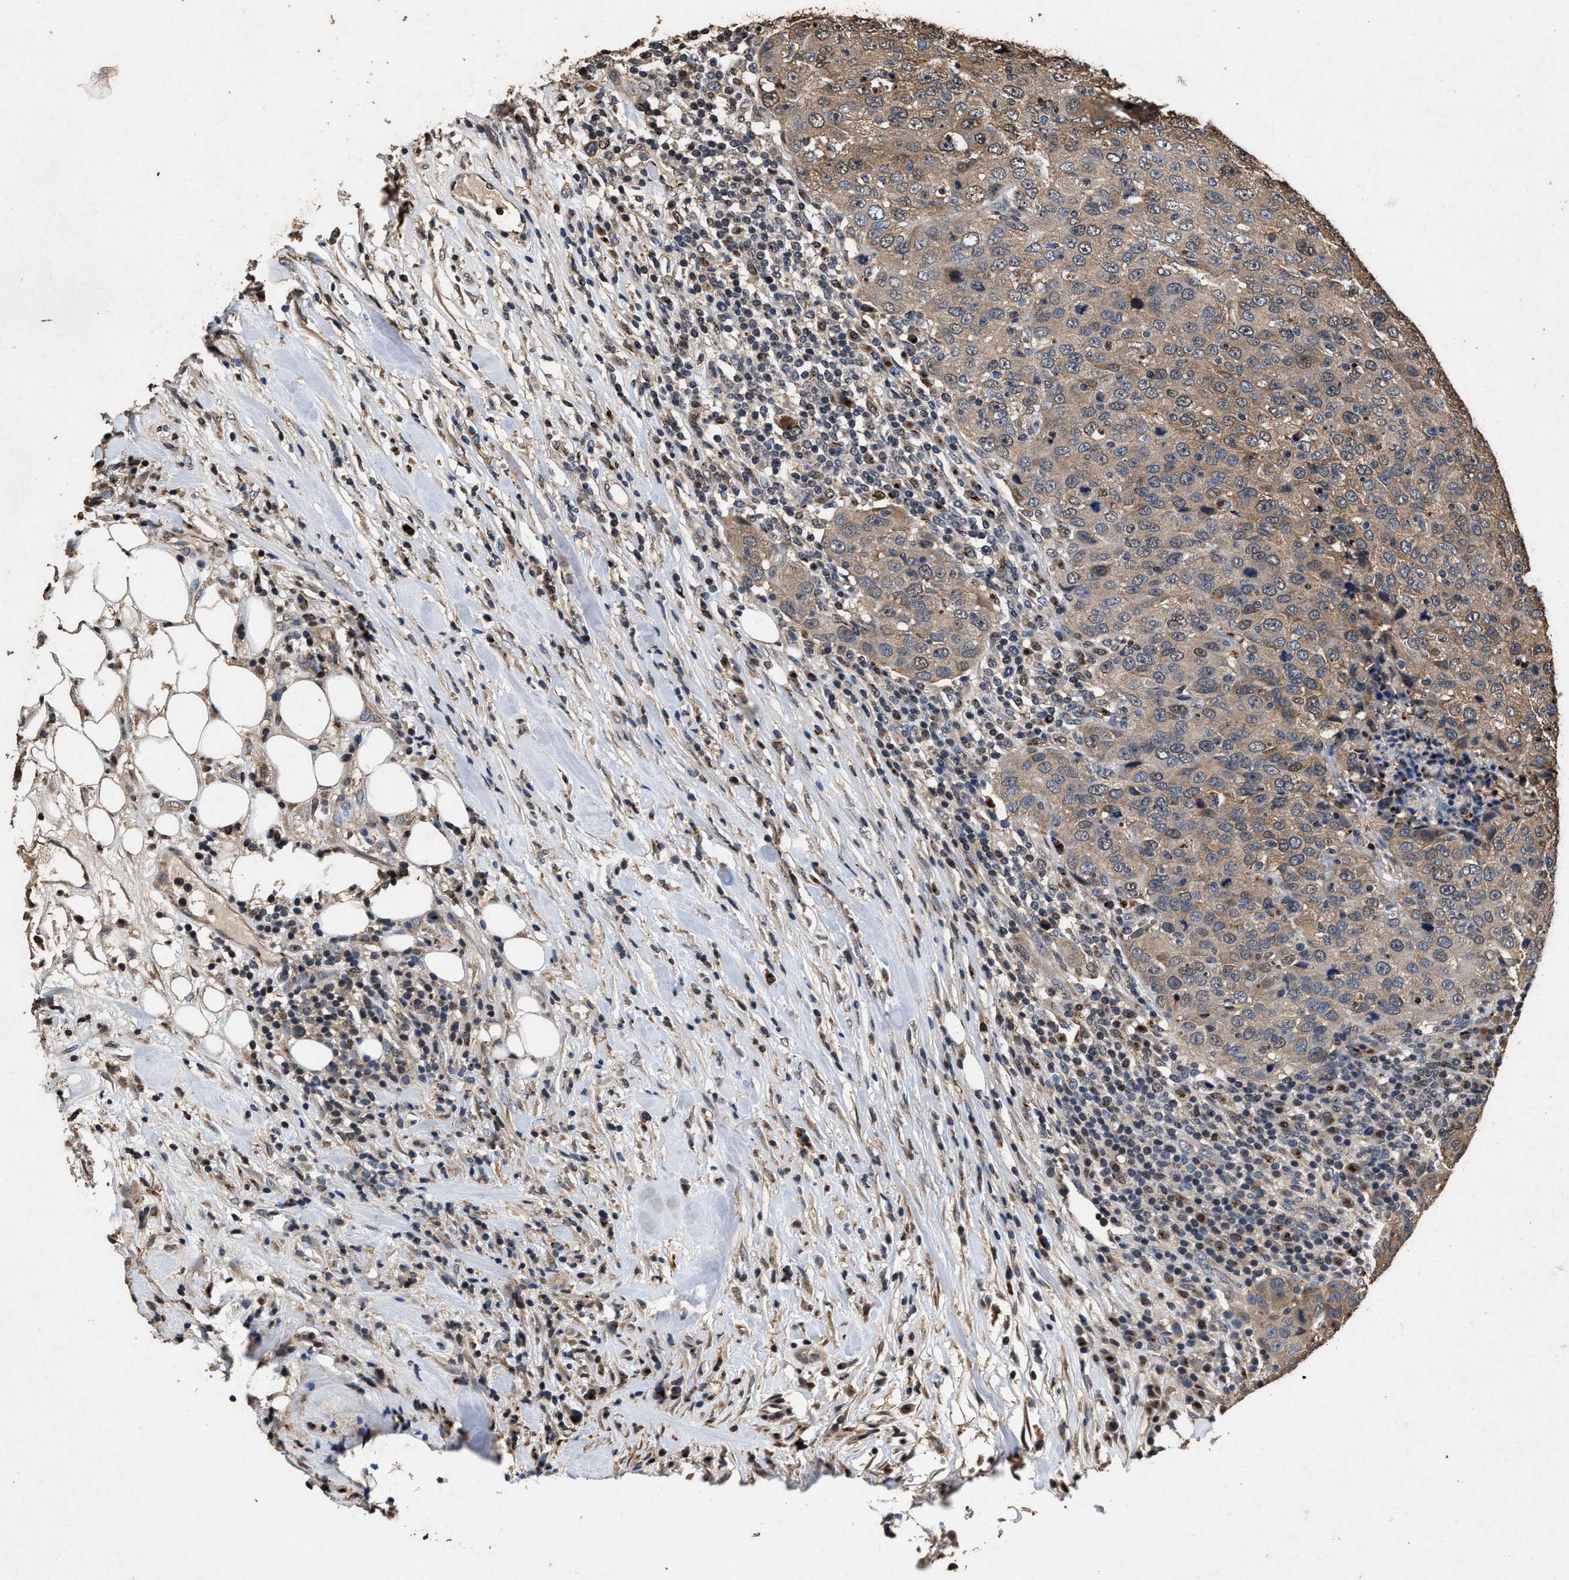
{"staining": {"intensity": "weak", "quantity": "25%-75%", "location": "cytoplasmic/membranous,nuclear"}, "tissue": "breast cancer", "cell_type": "Tumor cells", "image_type": "cancer", "snomed": [{"axis": "morphology", "description": "Duct carcinoma"}, {"axis": "topography", "description": "Breast"}], "caption": "Protein expression by immunohistochemistry reveals weak cytoplasmic/membranous and nuclear expression in approximately 25%-75% of tumor cells in intraductal carcinoma (breast).", "gene": "TPST2", "patient": {"sex": "female", "age": 37}}